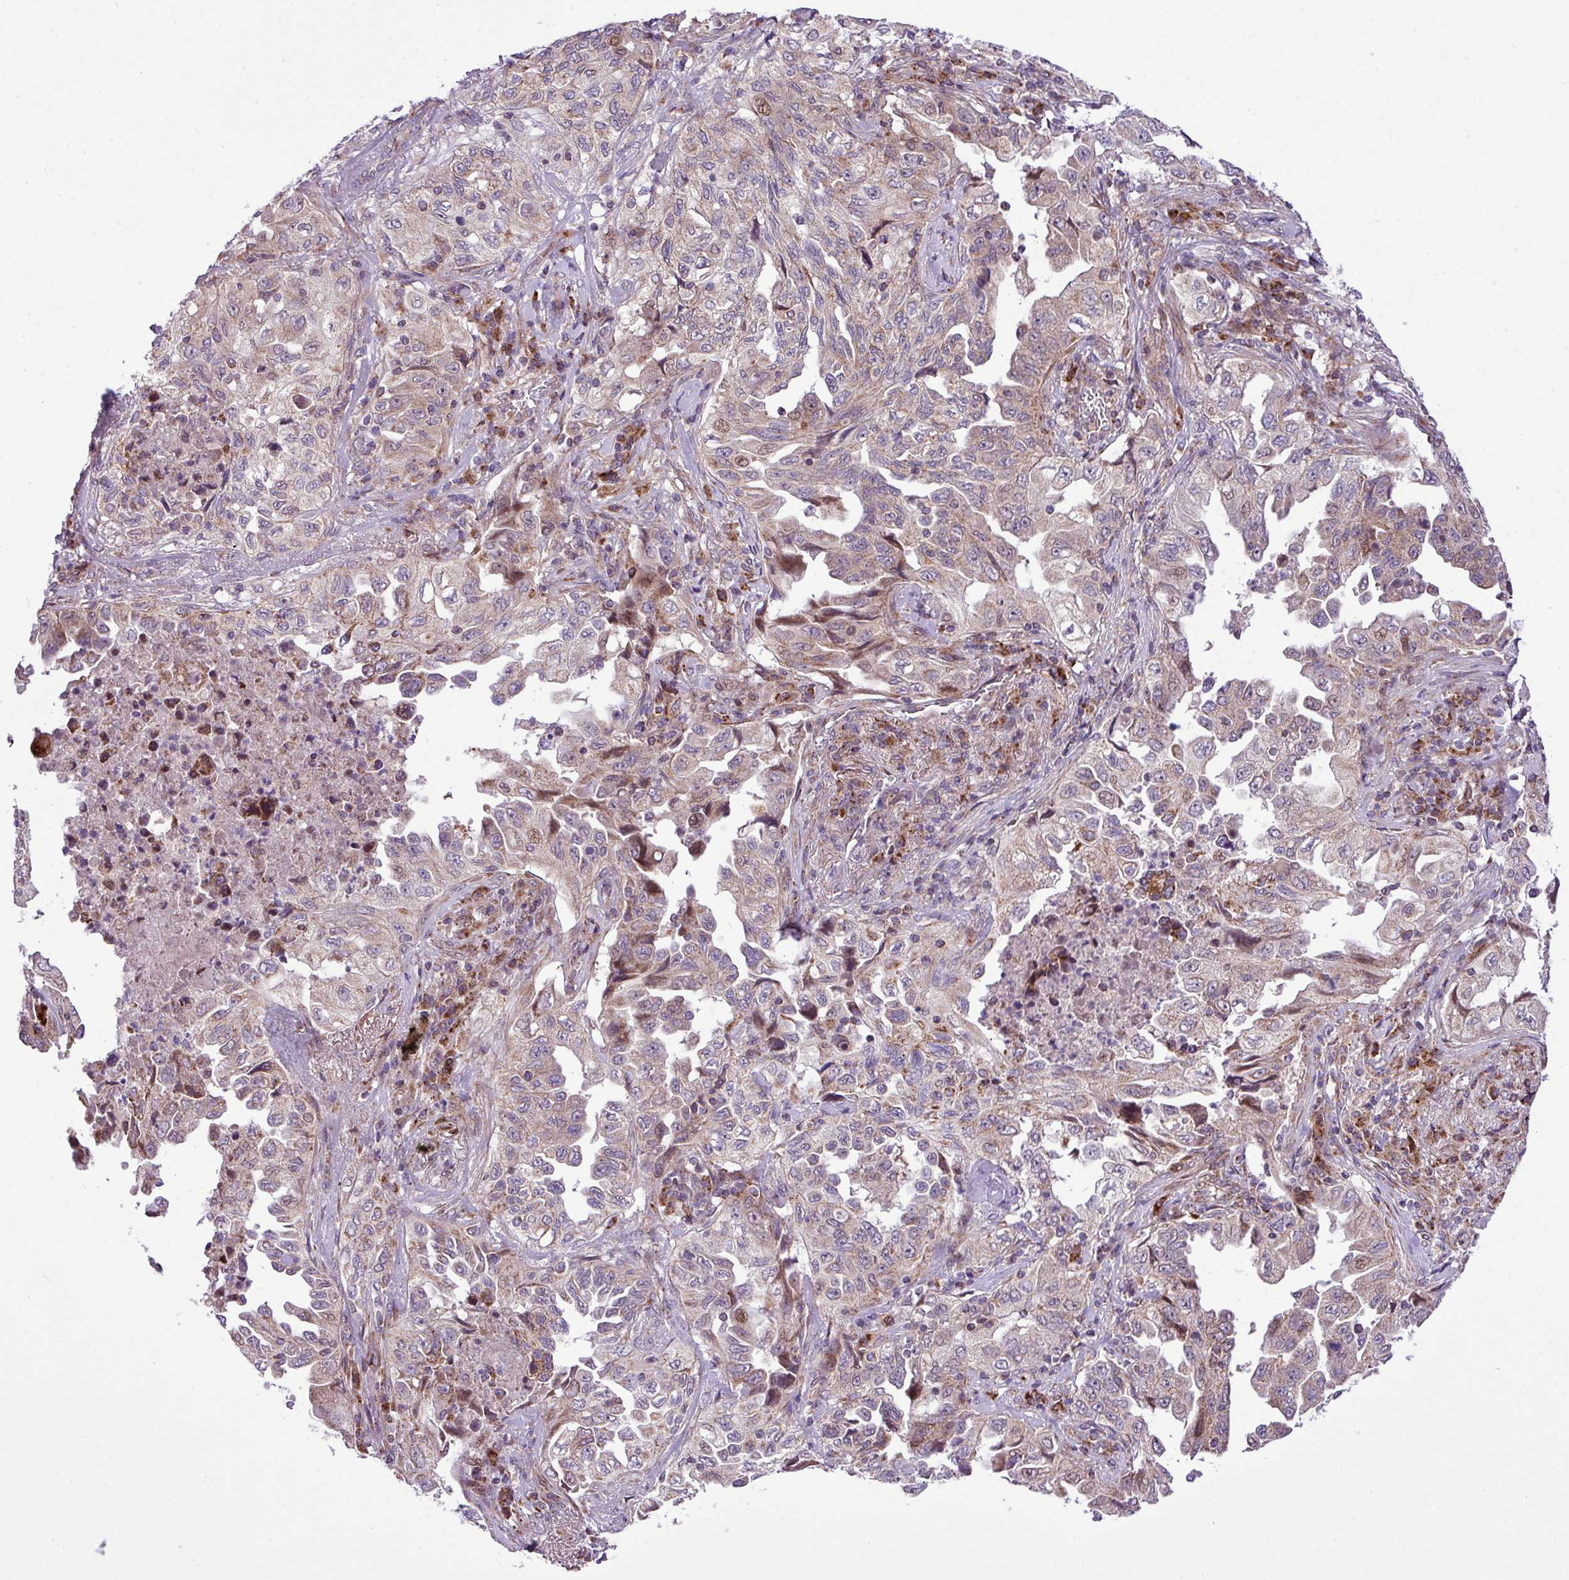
{"staining": {"intensity": "weak", "quantity": "25%-75%", "location": "cytoplasmic/membranous"}, "tissue": "lung cancer", "cell_type": "Tumor cells", "image_type": "cancer", "snomed": [{"axis": "morphology", "description": "Adenocarcinoma, NOS"}, {"axis": "topography", "description": "Lung"}], "caption": "About 25%-75% of tumor cells in lung adenocarcinoma exhibit weak cytoplasmic/membranous protein staining as visualized by brown immunohistochemical staining.", "gene": "B3GNT9", "patient": {"sex": "female", "age": 51}}